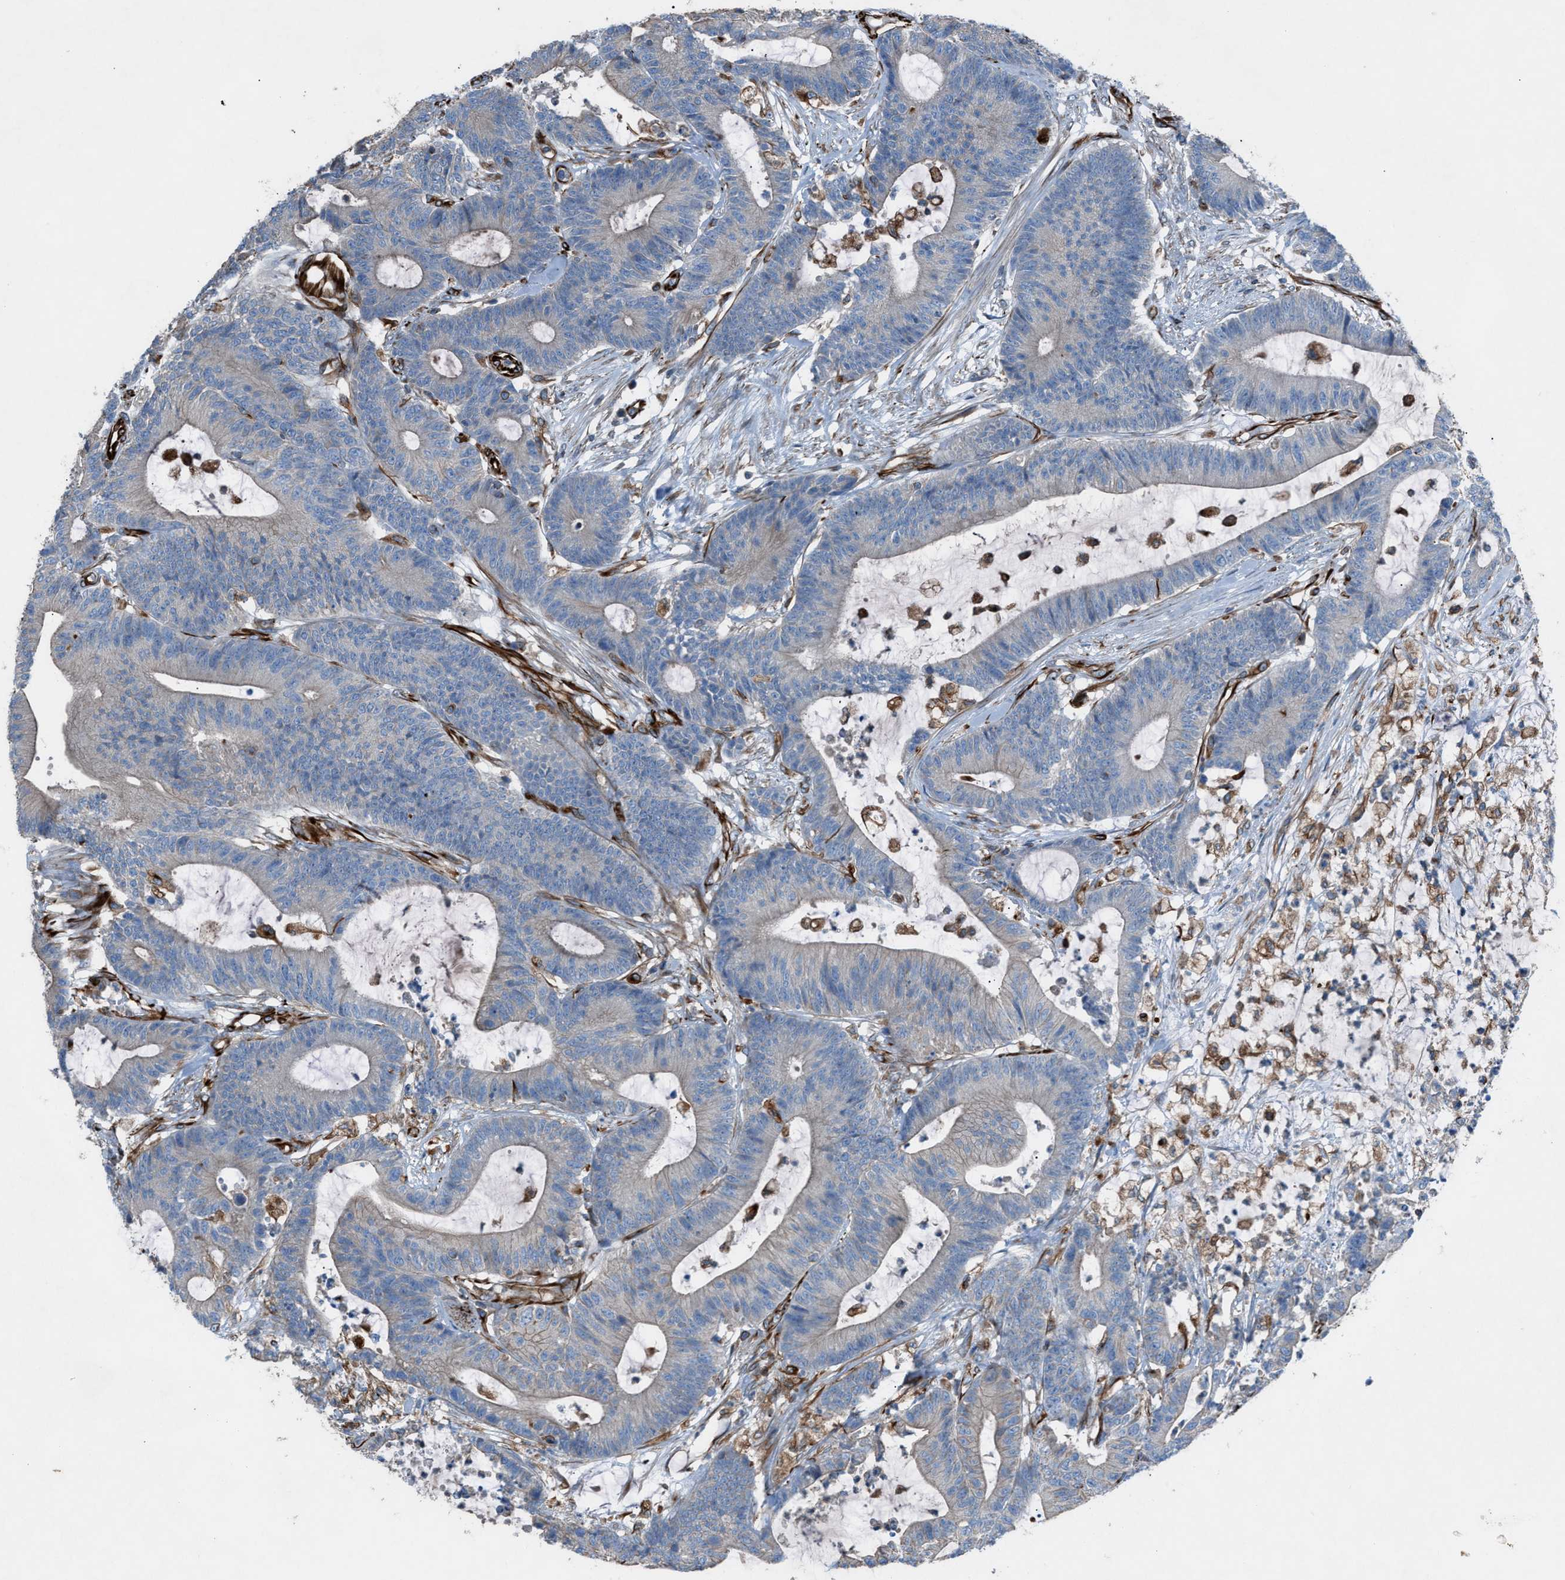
{"staining": {"intensity": "weak", "quantity": "<25%", "location": "cytoplasmic/membranous"}, "tissue": "colorectal cancer", "cell_type": "Tumor cells", "image_type": "cancer", "snomed": [{"axis": "morphology", "description": "Adenocarcinoma, NOS"}, {"axis": "topography", "description": "Colon"}], "caption": "Immunohistochemistry of human colorectal adenocarcinoma reveals no expression in tumor cells.", "gene": "CABP7", "patient": {"sex": "female", "age": 84}}